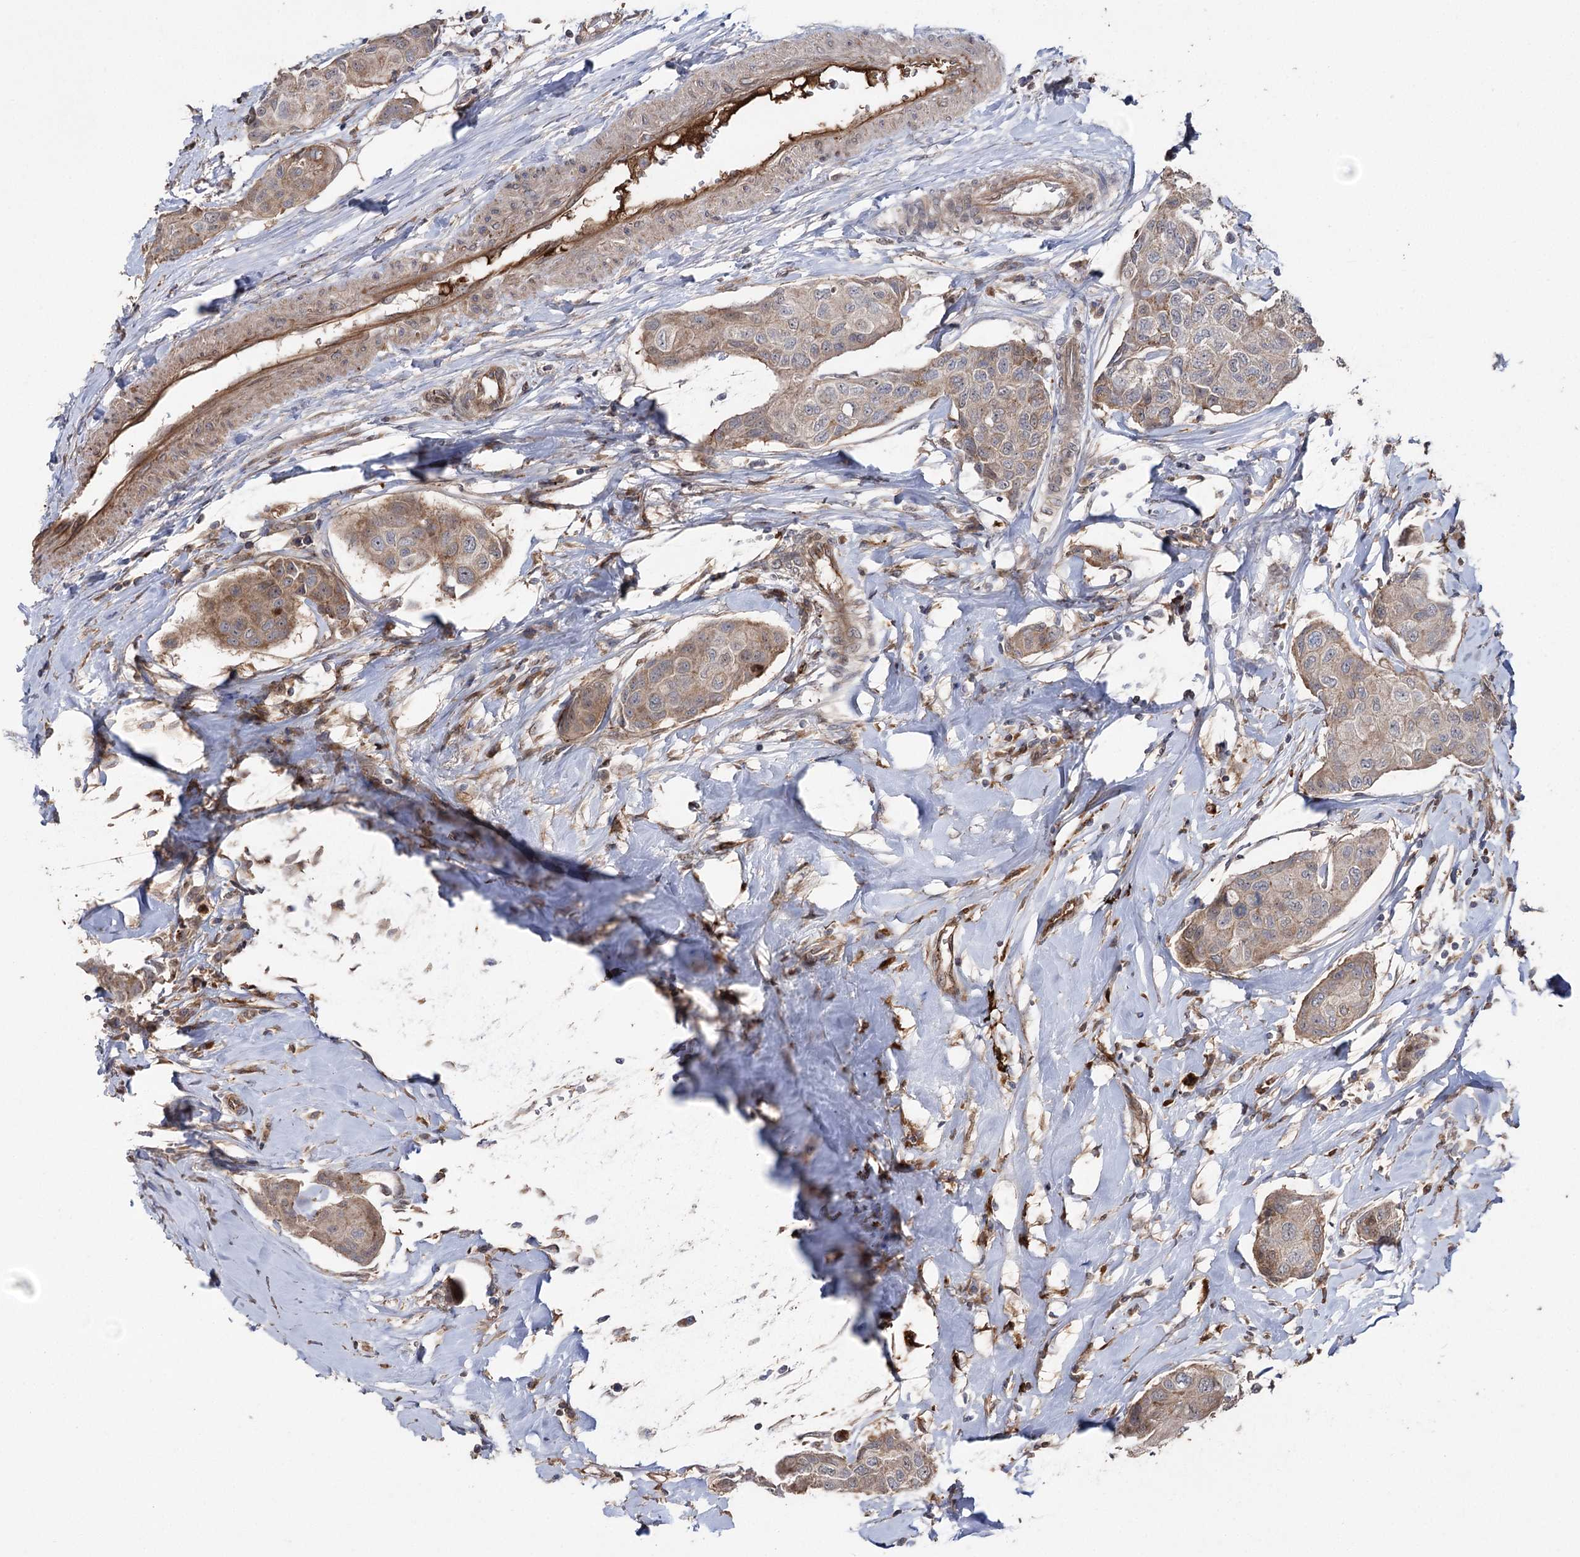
{"staining": {"intensity": "weak", "quantity": "25%-75%", "location": "cytoplasmic/membranous"}, "tissue": "breast cancer", "cell_type": "Tumor cells", "image_type": "cancer", "snomed": [{"axis": "morphology", "description": "Duct carcinoma"}, {"axis": "topography", "description": "Breast"}], "caption": "Immunohistochemistry (IHC) image of human breast cancer (invasive ductal carcinoma) stained for a protein (brown), which shows low levels of weak cytoplasmic/membranous expression in about 25%-75% of tumor cells.", "gene": "OTUD1", "patient": {"sex": "female", "age": 80}}